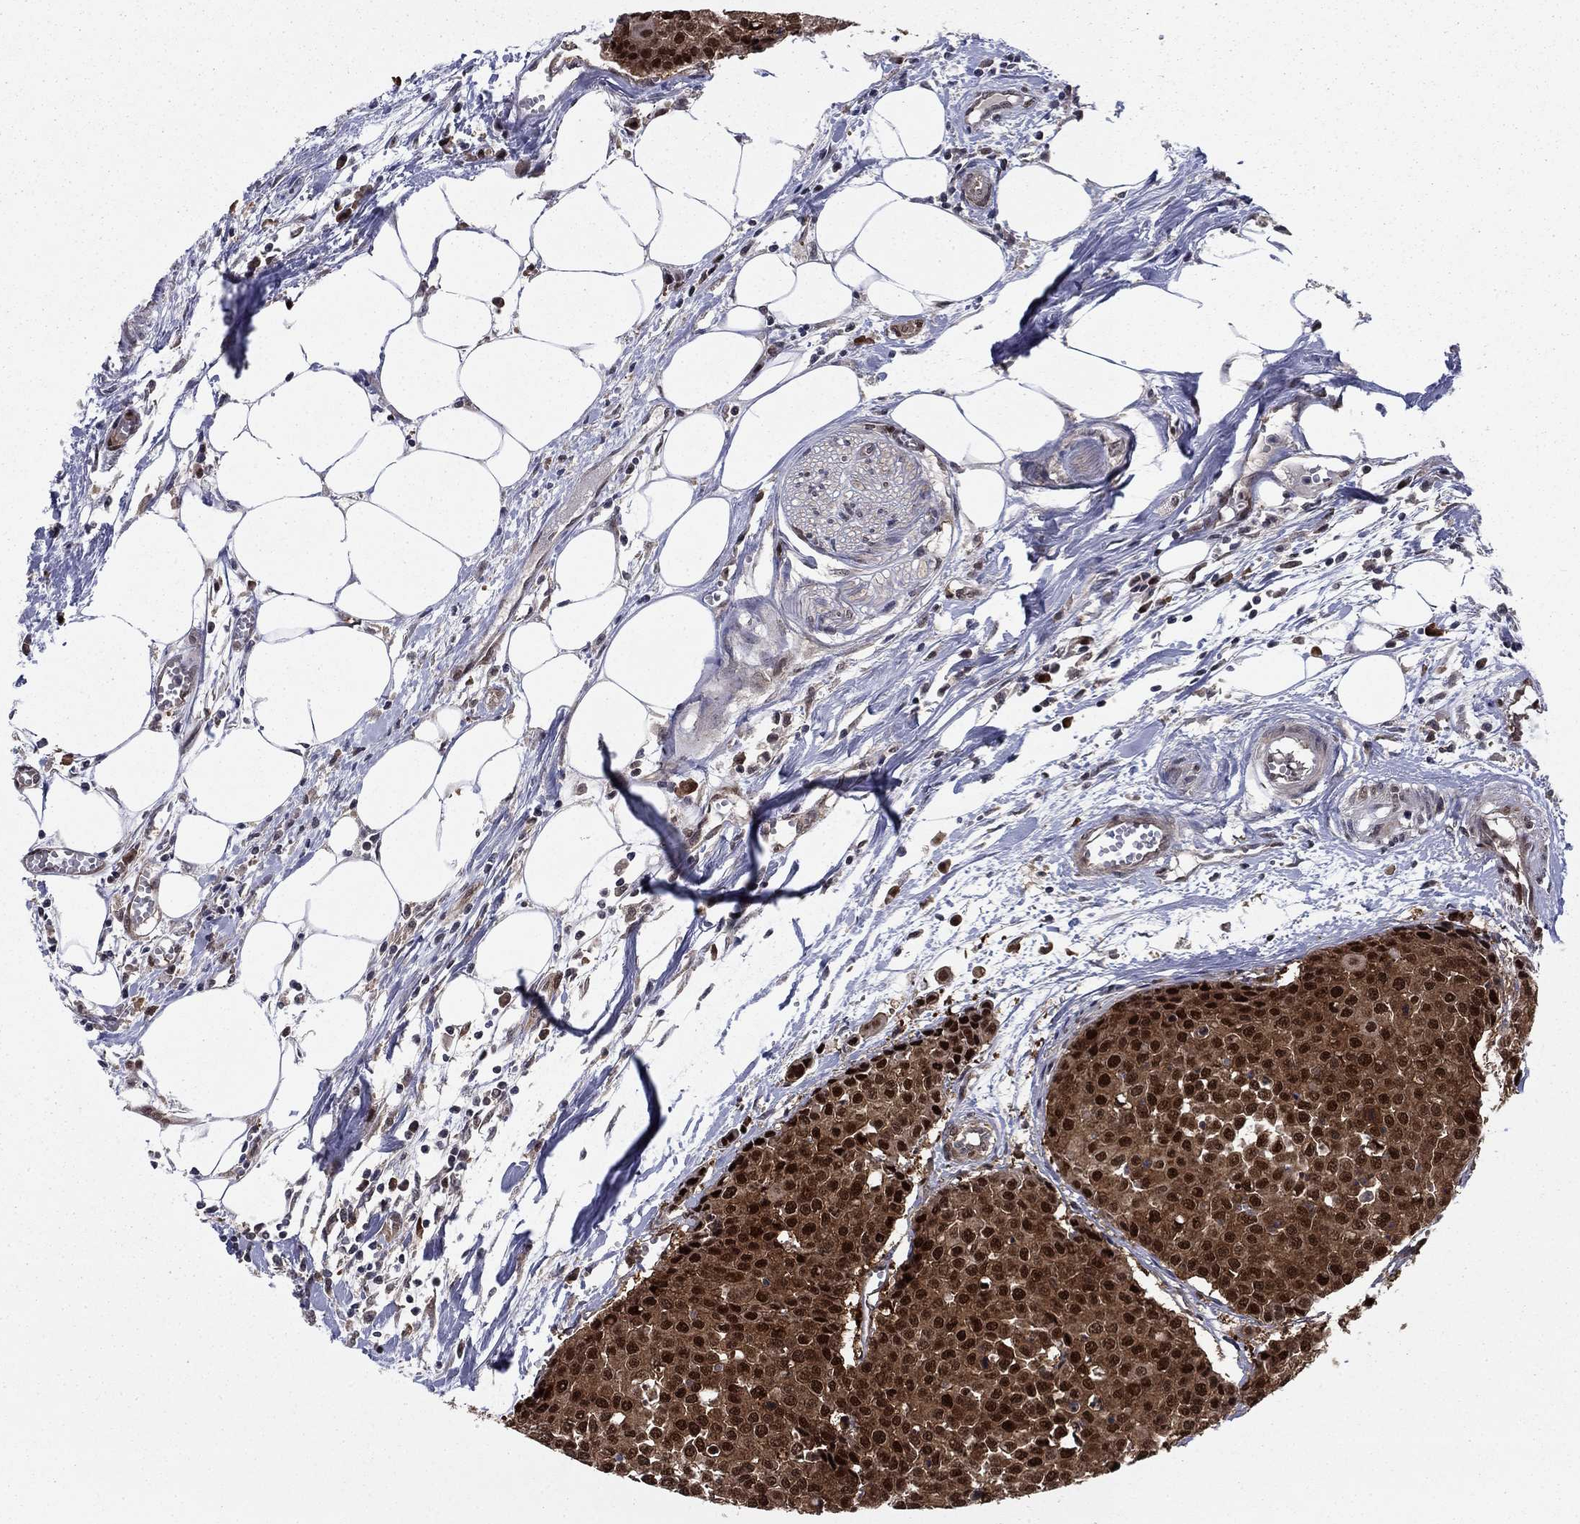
{"staining": {"intensity": "strong", "quantity": ">75%", "location": "cytoplasmic/membranous,nuclear"}, "tissue": "carcinoid", "cell_type": "Tumor cells", "image_type": "cancer", "snomed": [{"axis": "morphology", "description": "Carcinoid, malignant, NOS"}, {"axis": "topography", "description": "Colon"}], "caption": "Immunohistochemical staining of carcinoid shows high levels of strong cytoplasmic/membranous and nuclear positivity in approximately >75% of tumor cells.", "gene": "FKBP4", "patient": {"sex": "male", "age": 81}}